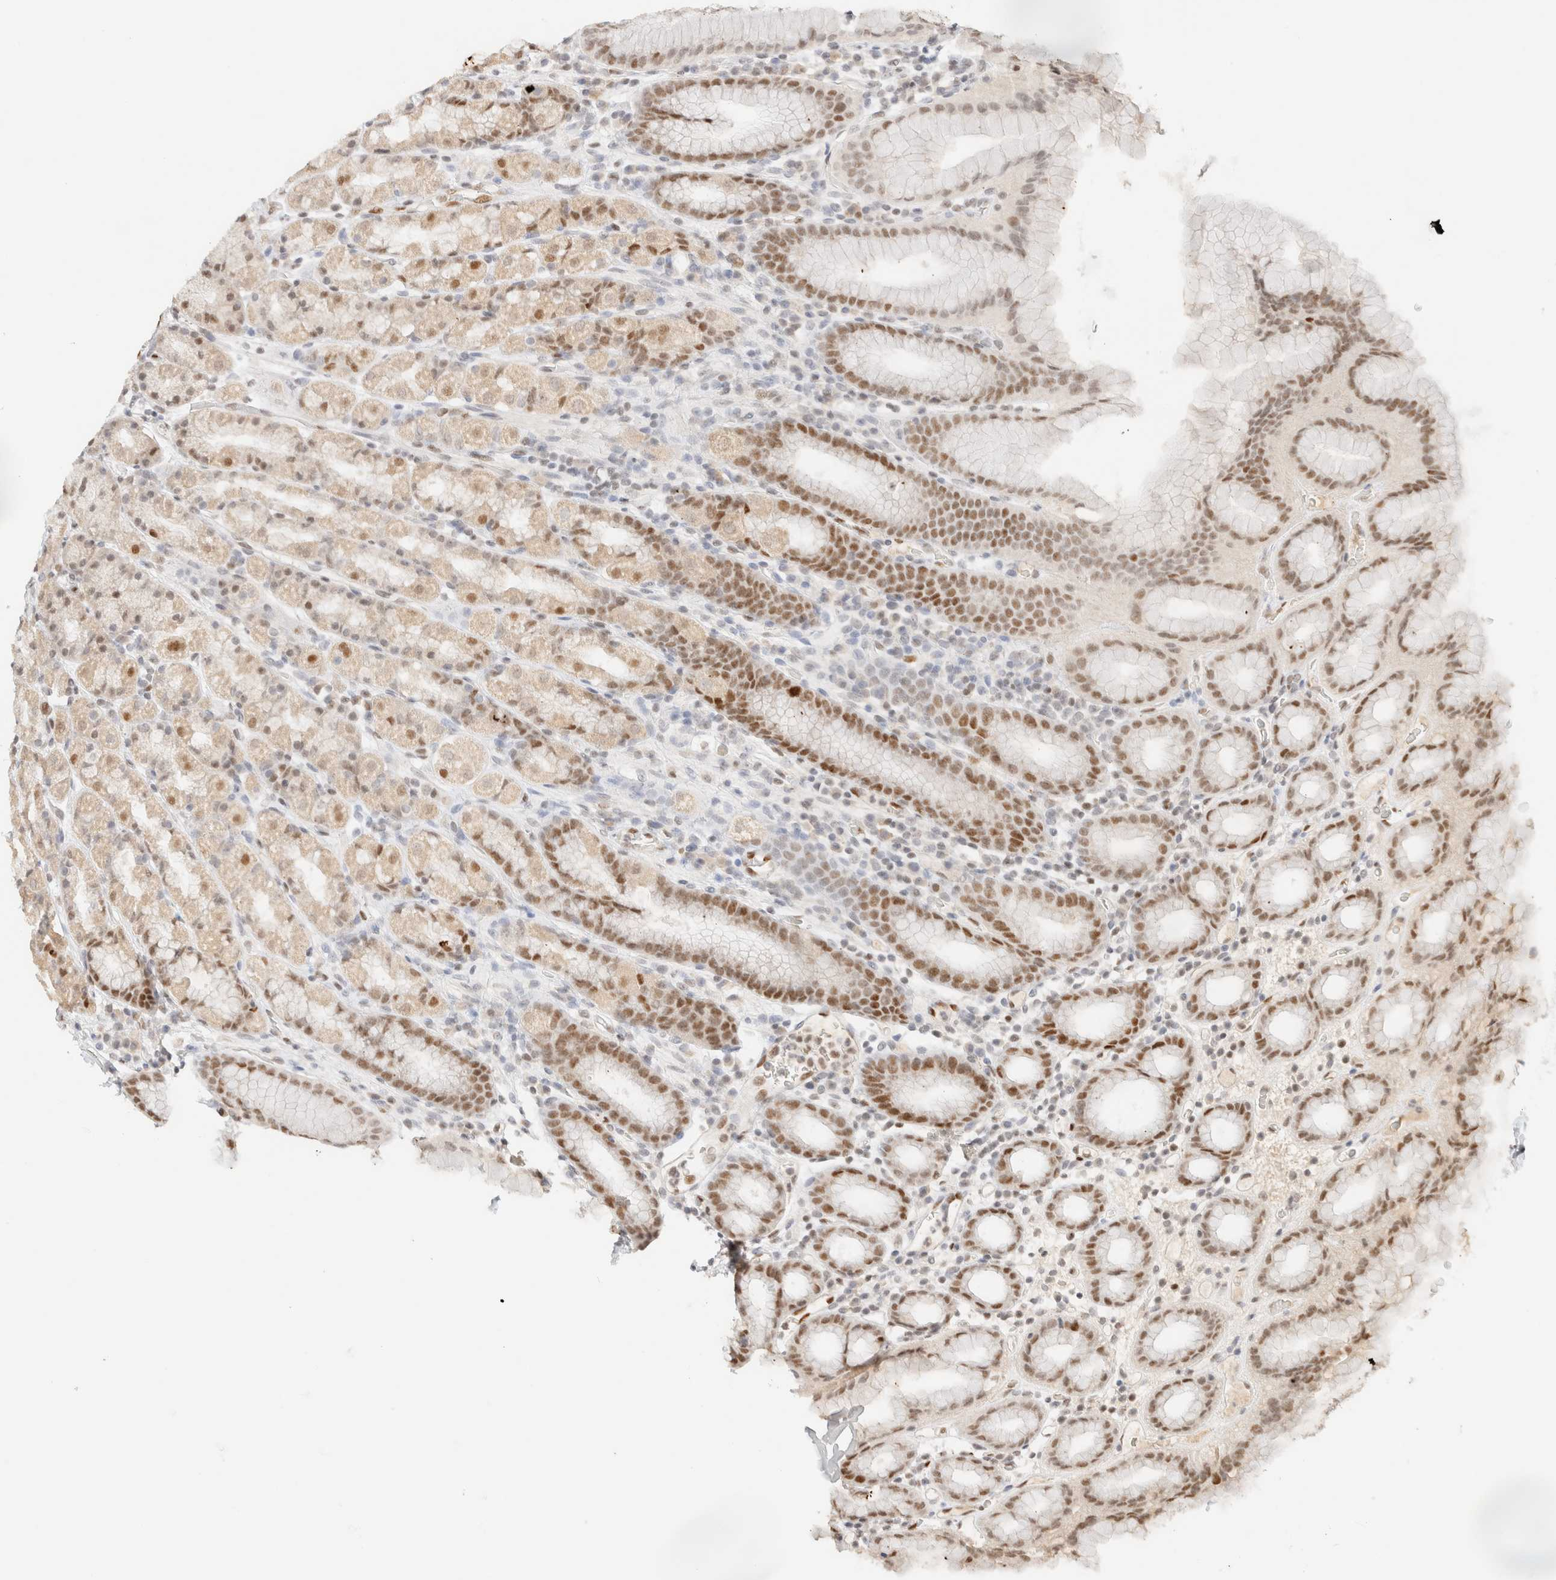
{"staining": {"intensity": "moderate", "quantity": "25%-75%", "location": "nuclear"}, "tissue": "stomach", "cell_type": "Glandular cells", "image_type": "normal", "snomed": [{"axis": "morphology", "description": "Normal tissue, NOS"}, {"axis": "topography", "description": "Stomach, upper"}], "caption": "Stomach stained with a brown dye exhibits moderate nuclear positive staining in about 25%-75% of glandular cells.", "gene": "DDB2", "patient": {"sex": "male", "age": 68}}